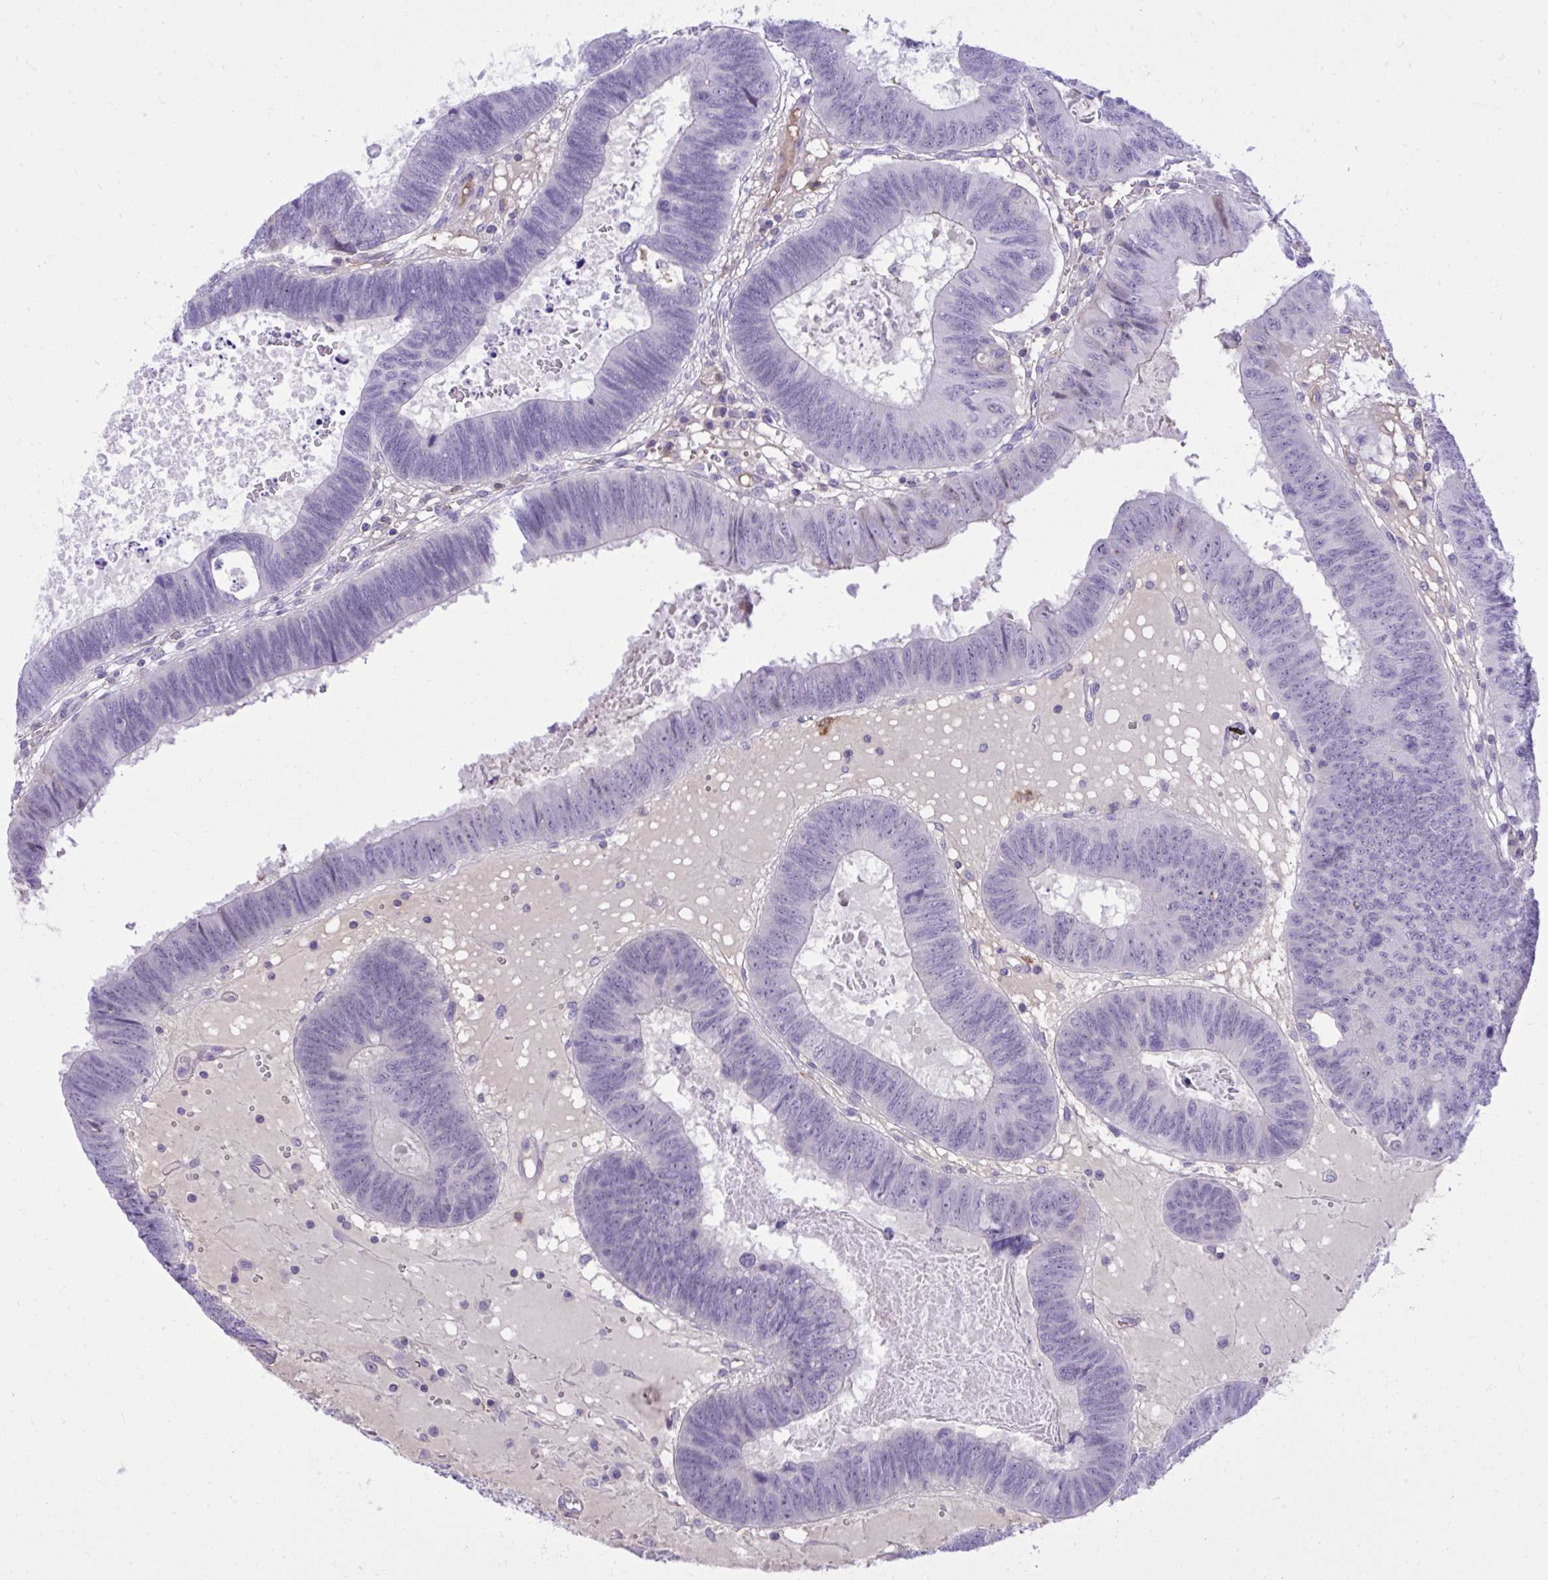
{"staining": {"intensity": "negative", "quantity": "none", "location": "none"}, "tissue": "colorectal cancer", "cell_type": "Tumor cells", "image_type": "cancer", "snomed": [{"axis": "morphology", "description": "Adenocarcinoma, NOS"}, {"axis": "topography", "description": "Colon"}], "caption": "This is an immunohistochemistry (IHC) photomicrograph of adenocarcinoma (colorectal). There is no staining in tumor cells.", "gene": "PITPNM3", "patient": {"sex": "male", "age": 62}}